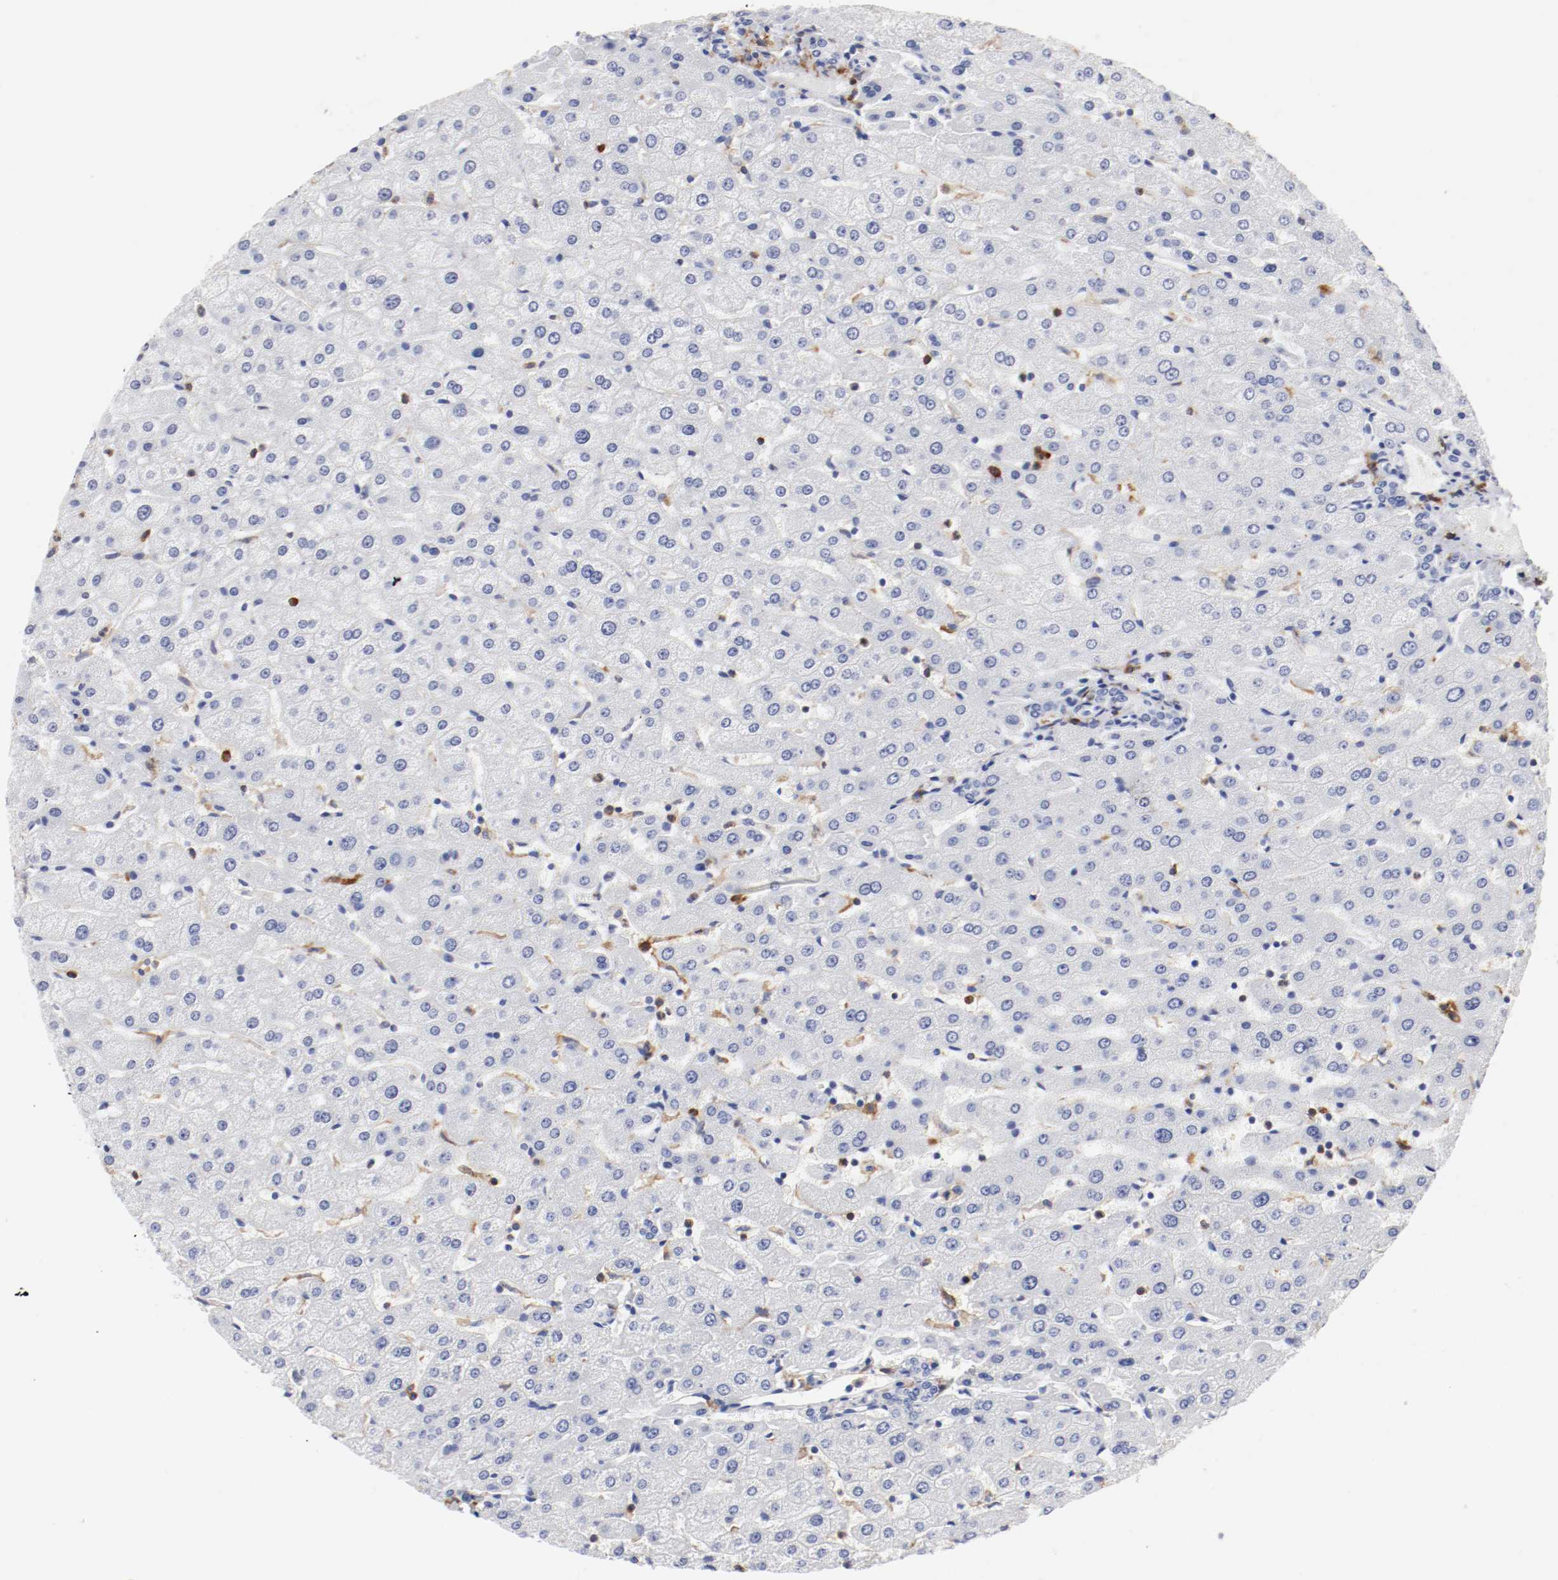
{"staining": {"intensity": "negative", "quantity": "none", "location": "none"}, "tissue": "liver", "cell_type": "Cholangiocytes", "image_type": "normal", "snomed": [{"axis": "morphology", "description": "Normal tissue, NOS"}, {"axis": "morphology", "description": "Fibrosis, NOS"}, {"axis": "topography", "description": "Liver"}], "caption": "Immunohistochemistry of benign human liver demonstrates no staining in cholangiocytes.", "gene": "ITGAX", "patient": {"sex": "female", "age": 29}}